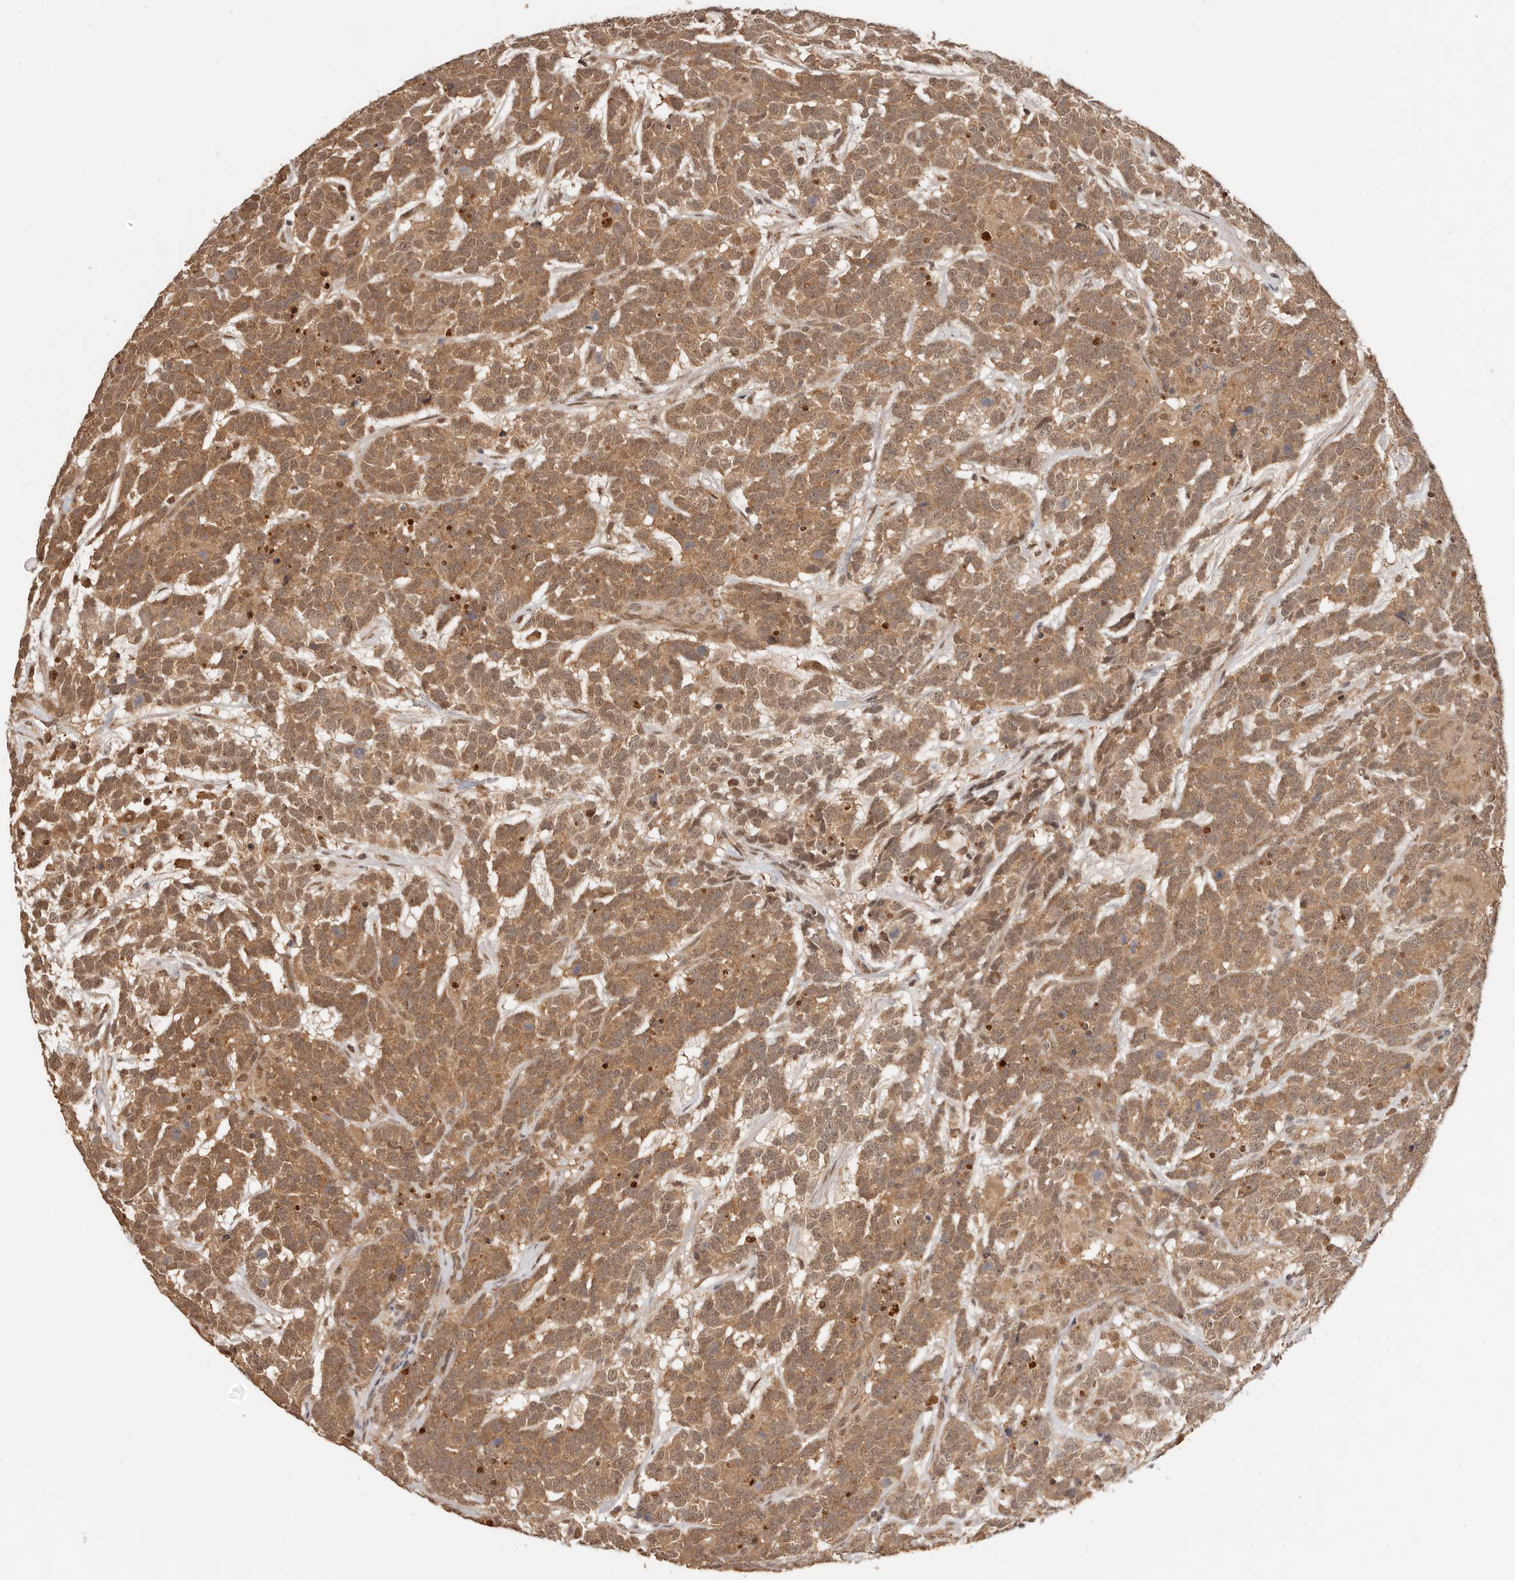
{"staining": {"intensity": "moderate", "quantity": ">75%", "location": "cytoplasmic/membranous,nuclear"}, "tissue": "testis cancer", "cell_type": "Tumor cells", "image_type": "cancer", "snomed": [{"axis": "morphology", "description": "Carcinoma, Embryonal, NOS"}, {"axis": "topography", "description": "Testis"}], "caption": "IHC photomicrograph of embryonal carcinoma (testis) stained for a protein (brown), which exhibits medium levels of moderate cytoplasmic/membranous and nuclear staining in approximately >75% of tumor cells.", "gene": "PSMA5", "patient": {"sex": "male", "age": 26}}